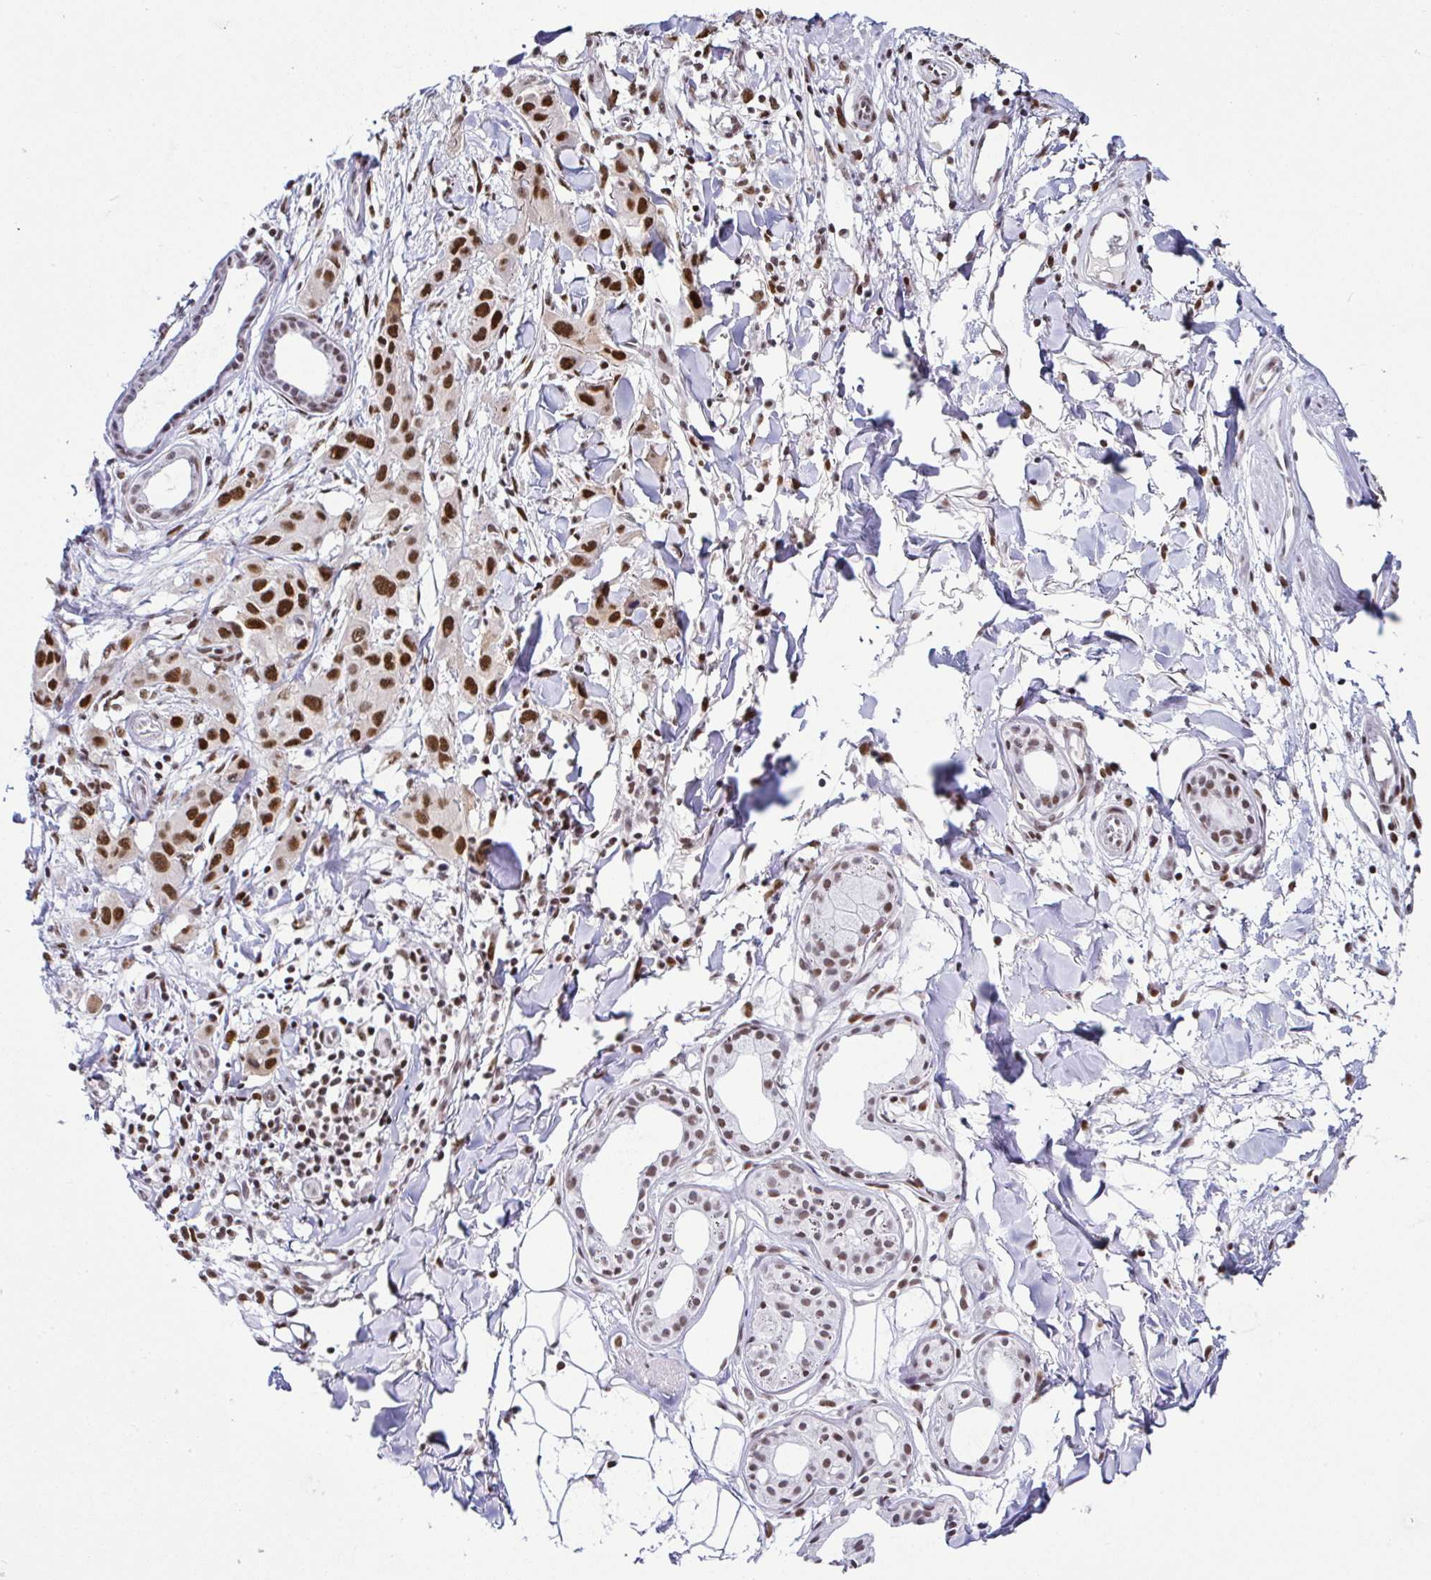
{"staining": {"intensity": "strong", "quantity": ">75%", "location": "nuclear"}, "tissue": "skin cancer", "cell_type": "Tumor cells", "image_type": "cancer", "snomed": [{"axis": "morphology", "description": "Squamous cell carcinoma, NOS"}, {"axis": "topography", "description": "Skin"}], "caption": "Protein staining of skin cancer (squamous cell carcinoma) tissue shows strong nuclear staining in about >75% of tumor cells.", "gene": "DR1", "patient": {"sex": "male", "age": 63}}